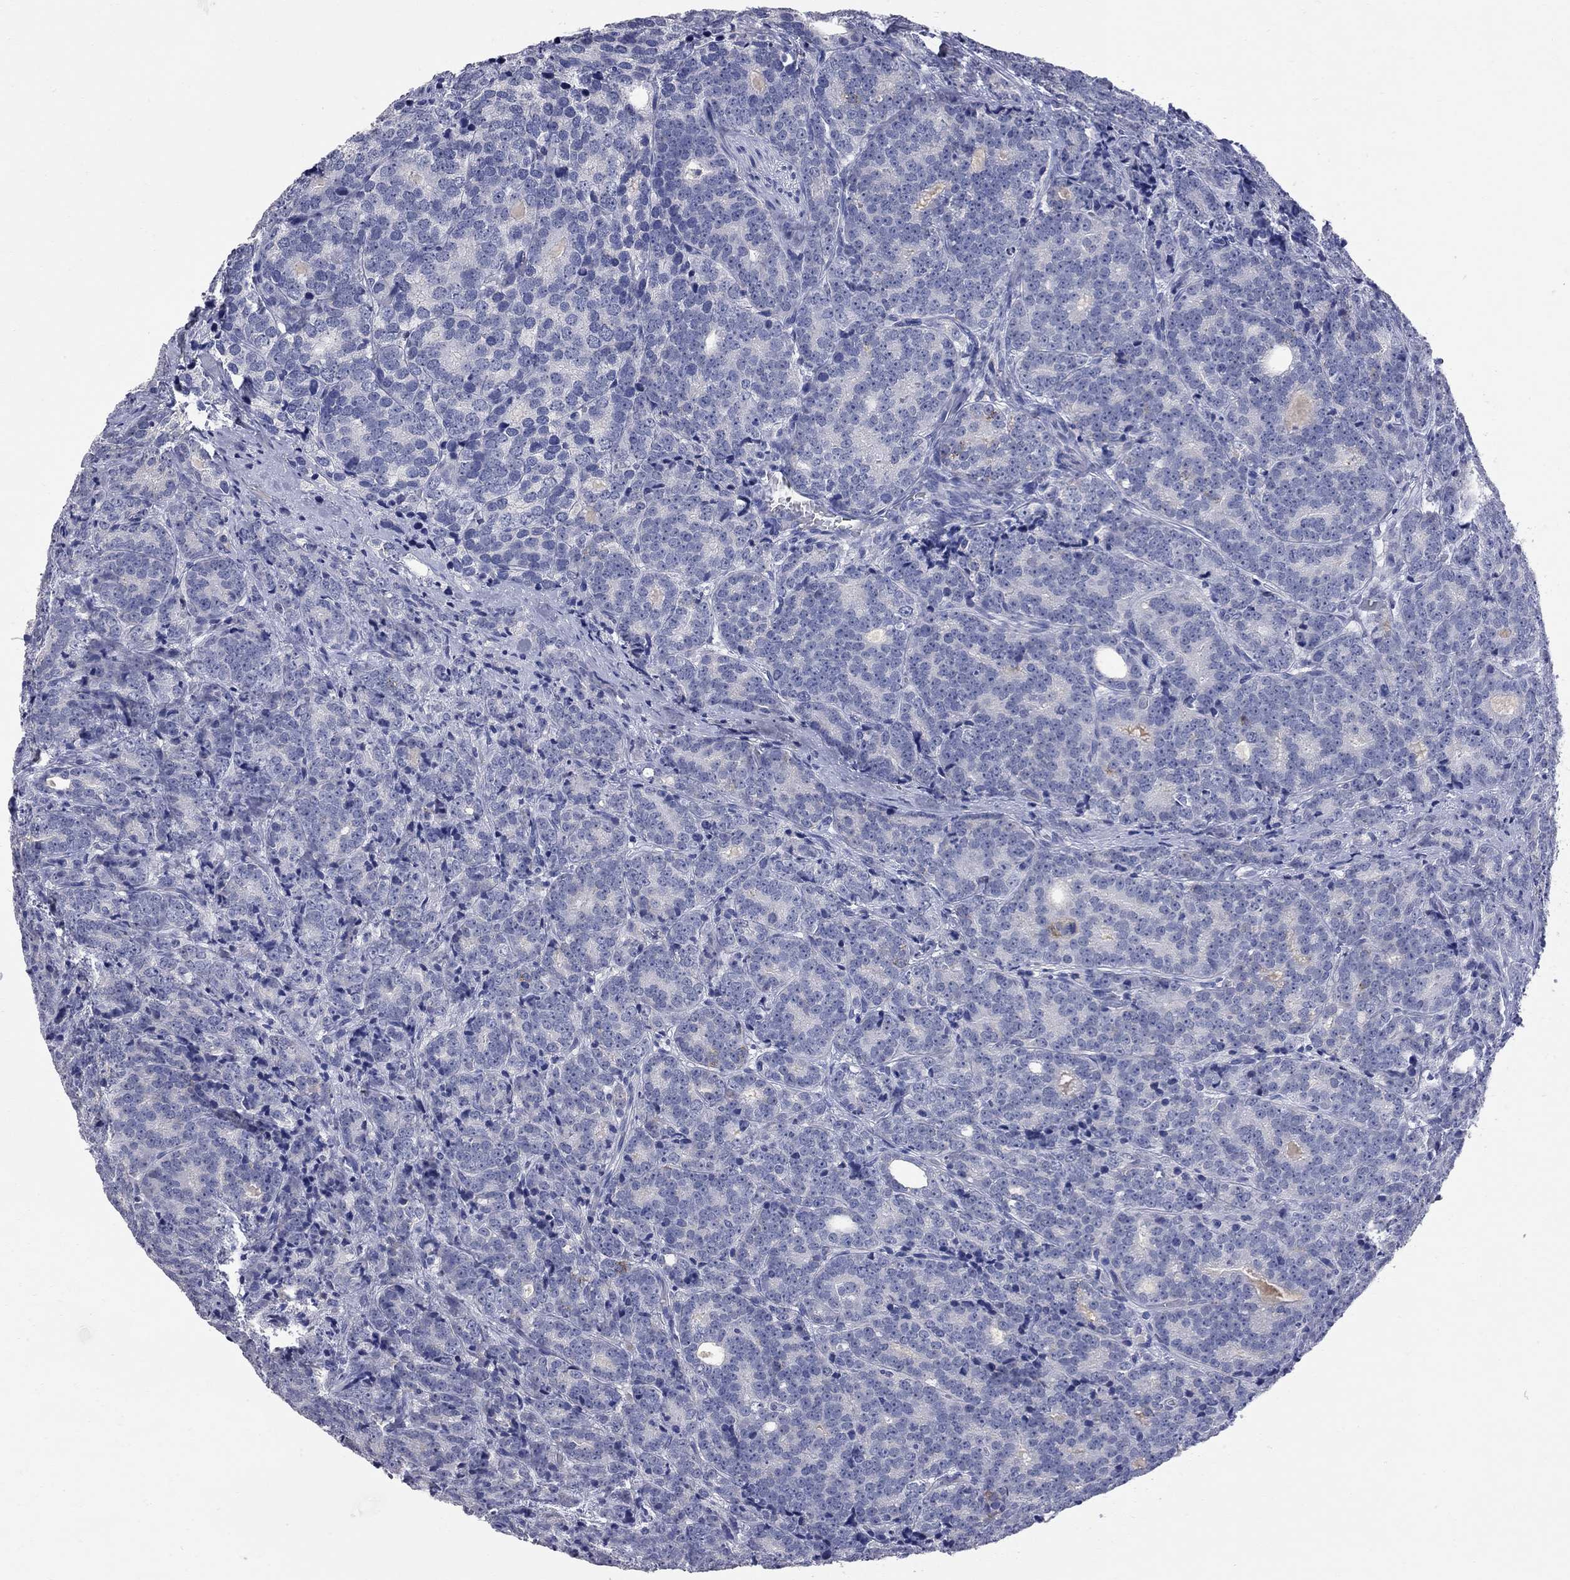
{"staining": {"intensity": "negative", "quantity": "none", "location": "none"}, "tissue": "prostate cancer", "cell_type": "Tumor cells", "image_type": "cancer", "snomed": [{"axis": "morphology", "description": "Adenocarcinoma, NOS"}, {"axis": "topography", "description": "Prostate"}], "caption": "IHC histopathology image of human prostate adenocarcinoma stained for a protein (brown), which reveals no staining in tumor cells.", "gene": "FAM221B", "patient": {"sex": "male", "age": 71}}